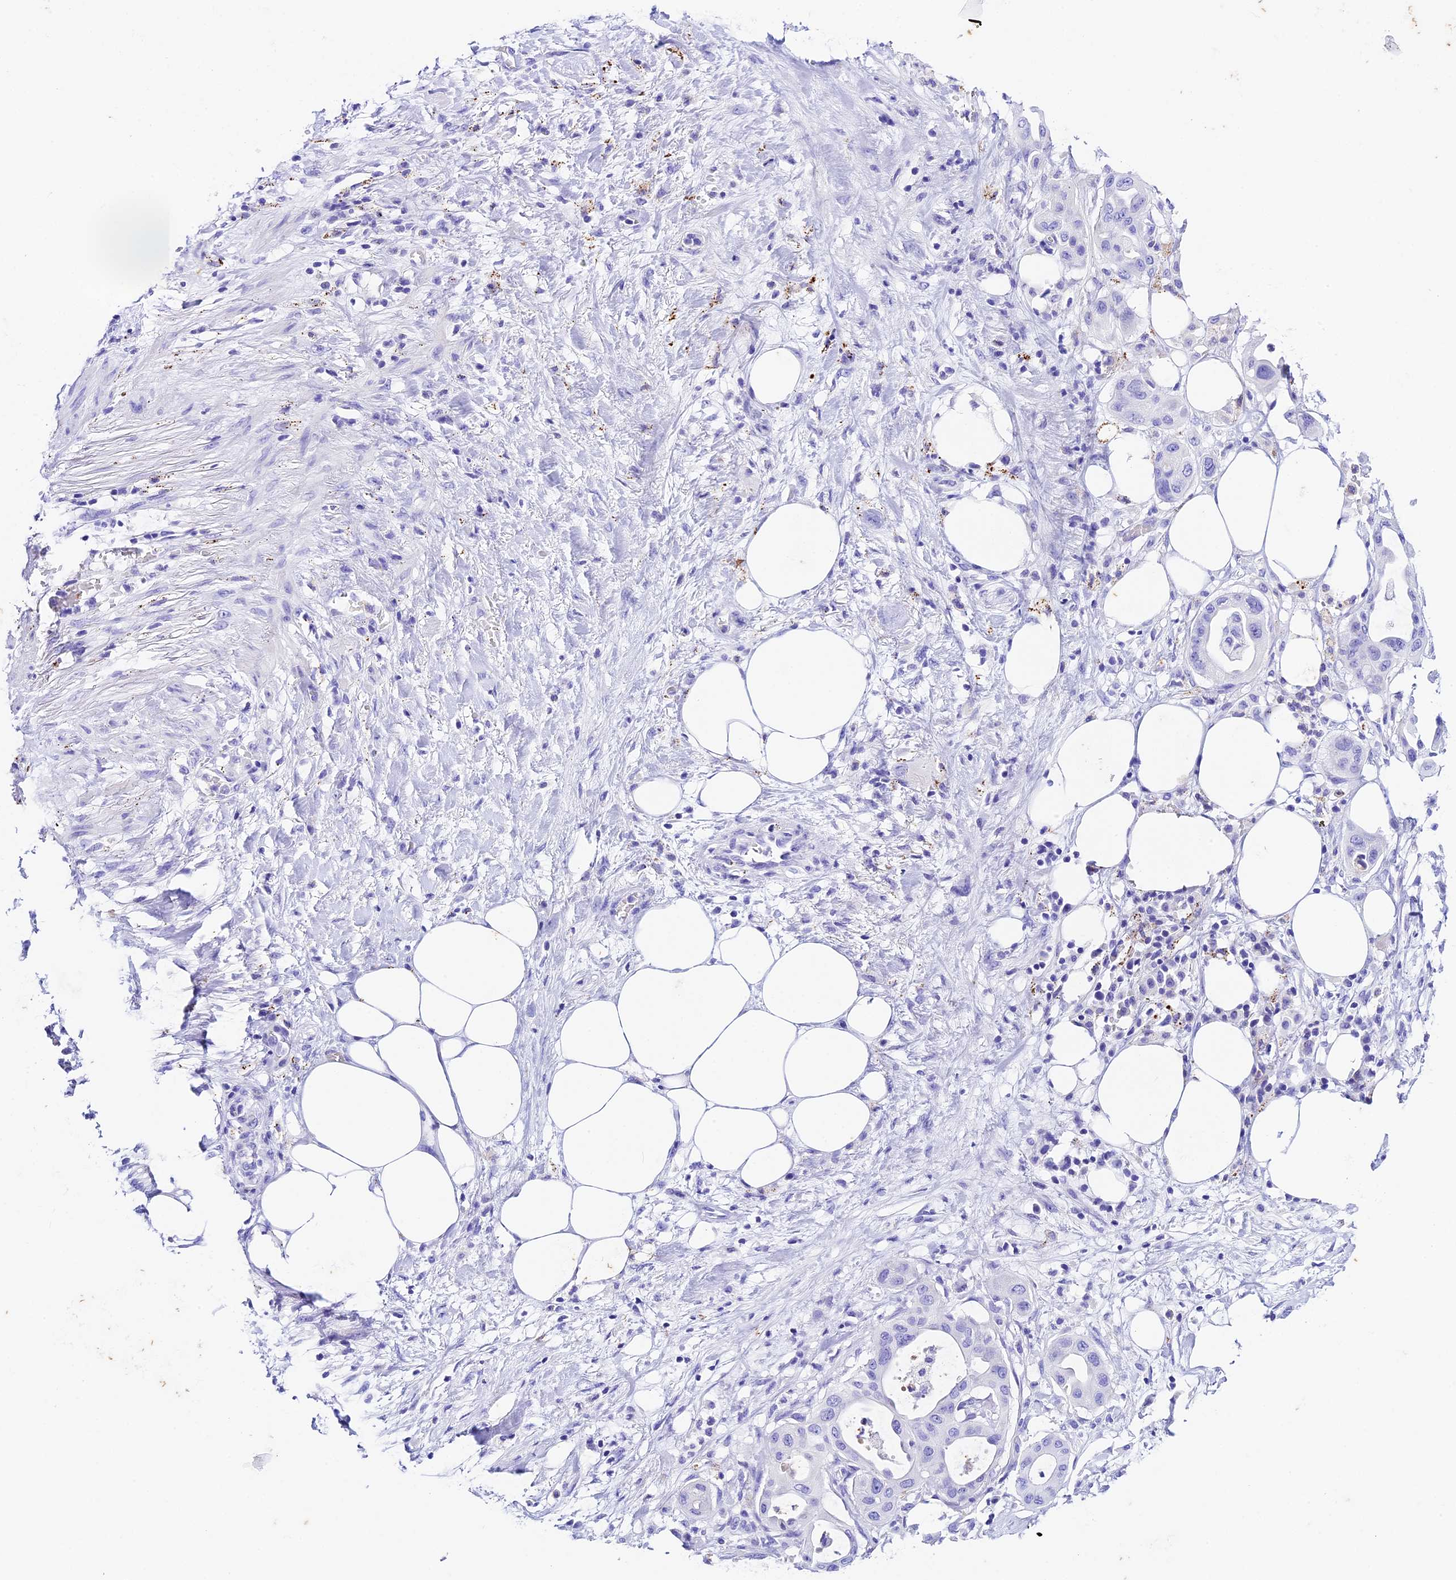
{"staining": {"intensity": "negative", "quantity": "none", "location": "none"}, "tissue": "pancreatic cancer", "cell_type": "Tumor cells", "image_type": "cancer", "snomed": [{"axis": "morphology", "description": "Adenocarcinoma, NOS"}, {"axis": "topography", "description": "Pancreas"}], "caption": "High power microscopy micrograph of an immunohistochemistry (IHC) image of adenocarcinoma (pancreatic), revealing no significant expression in tumor cells.", "gene": "PSG11", "patient": {"sex": "male", "age": 68}}